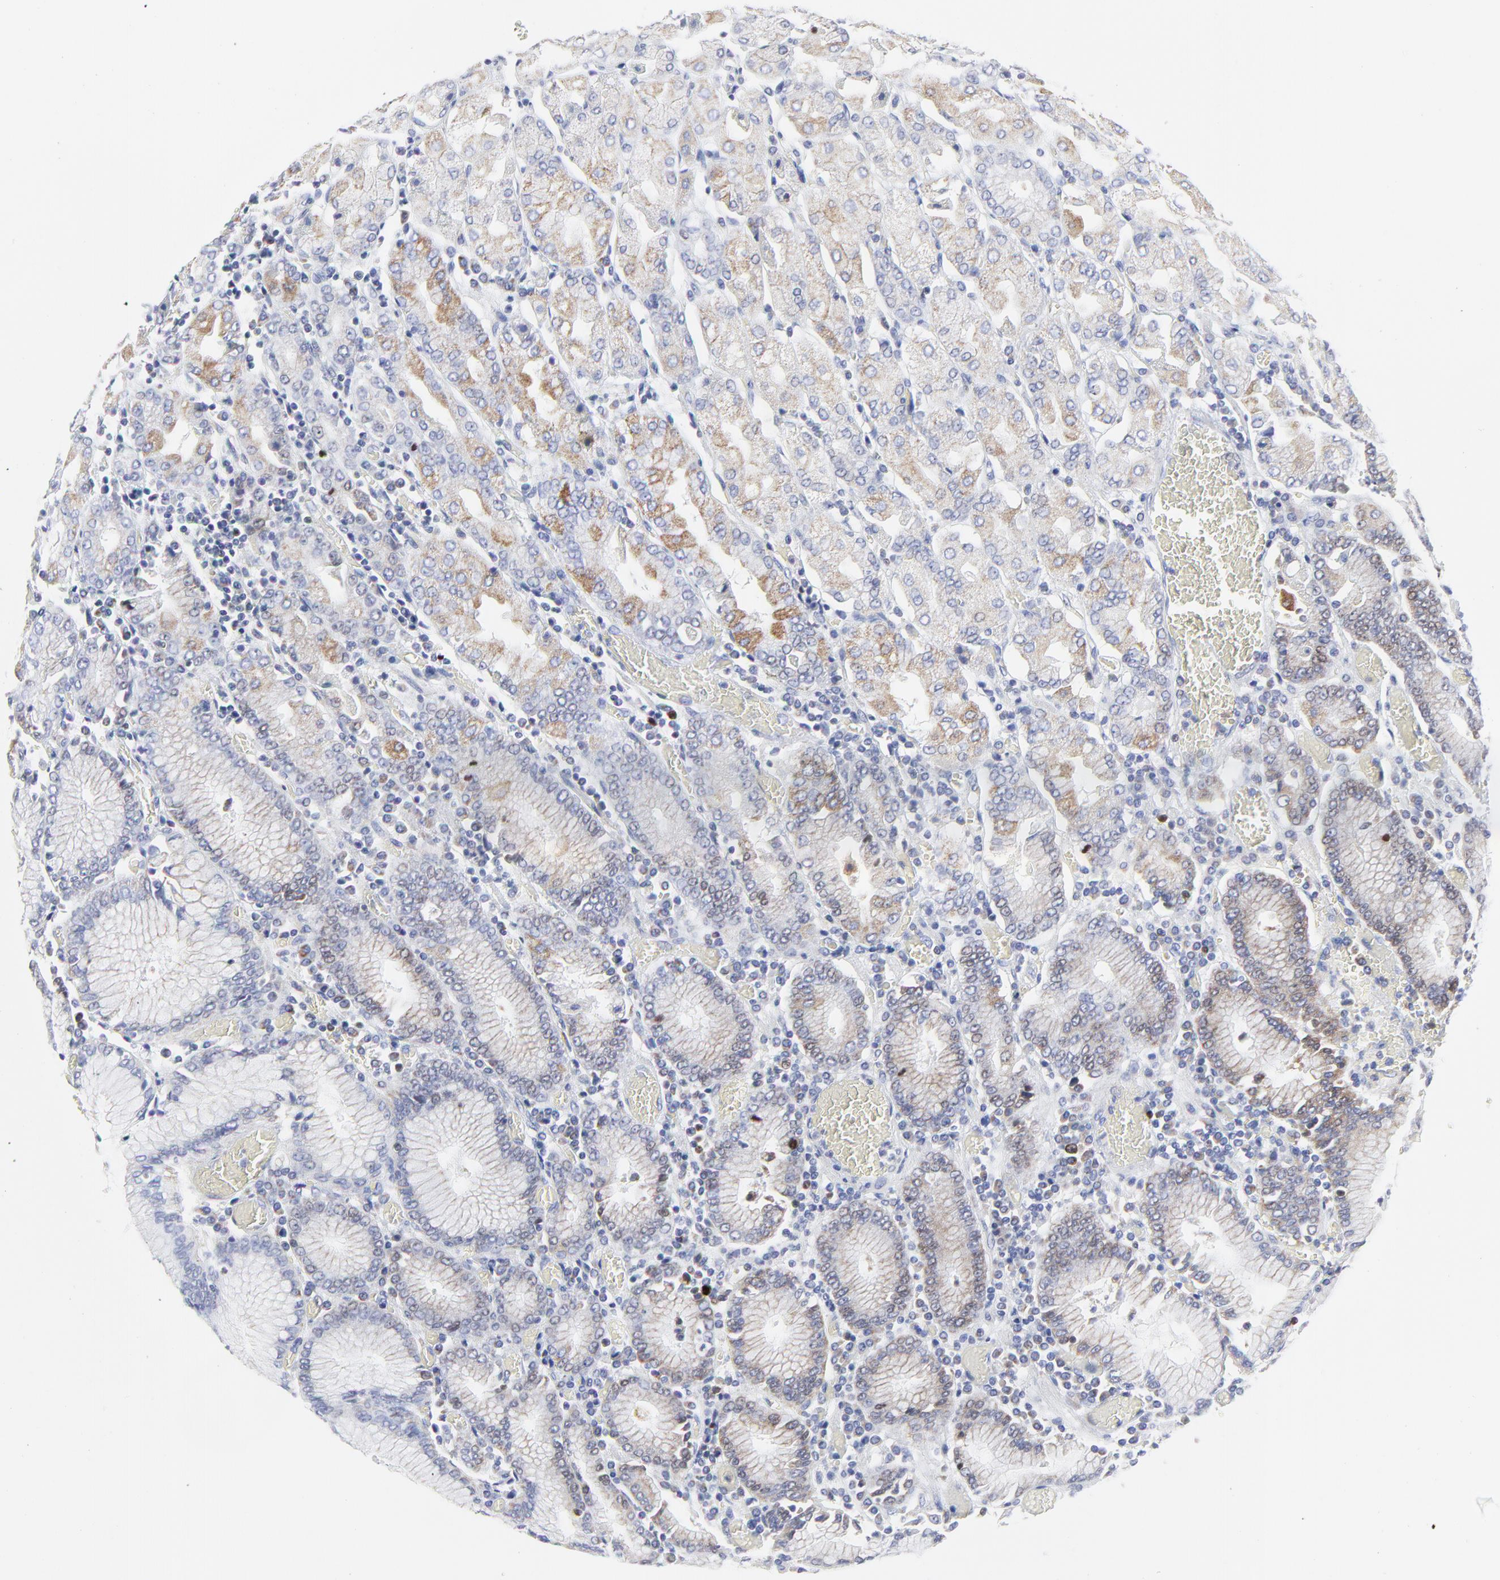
{"staining": {"intensity": "moderate", "quantity": "<25%", "location": "cytoplasmic/membranous"}, "tissue": "stomach", "cell_type": "Glandular cells", "image_type": "normal", "snomed": [{"axis": "morphology", "description": "Normal tissue, NOS"}, {"axis": "topography", "description": "Stomach, upper"}], "caption": "An immunohistochemistry (IHC) histopathology image of normal tissue is shown. Protein staining in brown shows moderate cytoplasmic/membranous positivity in stomach within glandular cells. The staining was performed using DAB, with brown indicating positive protein expression. Nuclei are stained blue with hematoxylin.", "gene": "NCAPH", "patient": {"sex": "male", "age": 78}}